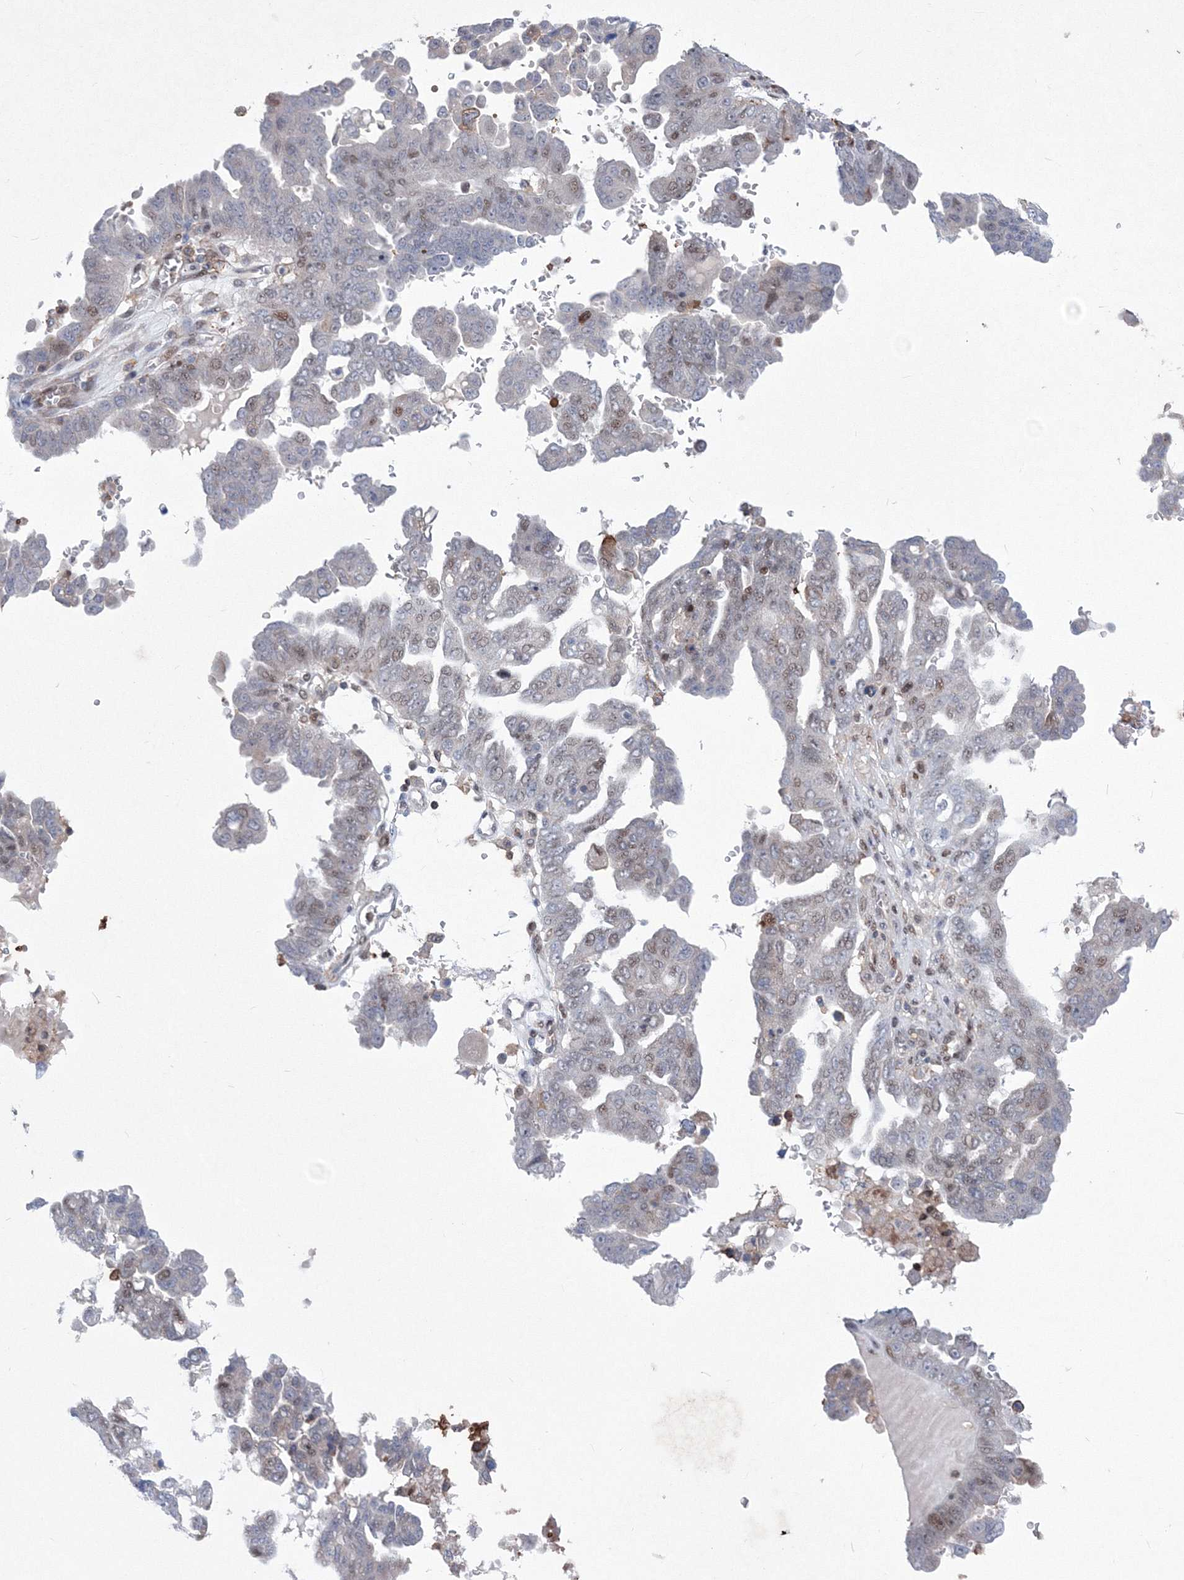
{"staining": {"intensity": "moderate", "quantity": "<25%", "location": "cytoplasmic/membranous,nuclear"}, "tissue": "ovarian cancer", "cell_type": "Tumor cells", "image_type": "cancer", "snomed": [{"axis": "morphology", "description": "Carcinoma, endometroid"}, {"axis": "topography", "description": "Ovary"}], "caption": "DAB (3,3'-diaminobenzidine) immunohistochemical staining of human endometroid carcinoma (ovarian) exhibits moderate cytoplasmic/membranous and nuclear protein expression in approximately <25% of tumor cells.", "gene": "RNPEPL1", "patient": {"sex": "female", "age": 62}}